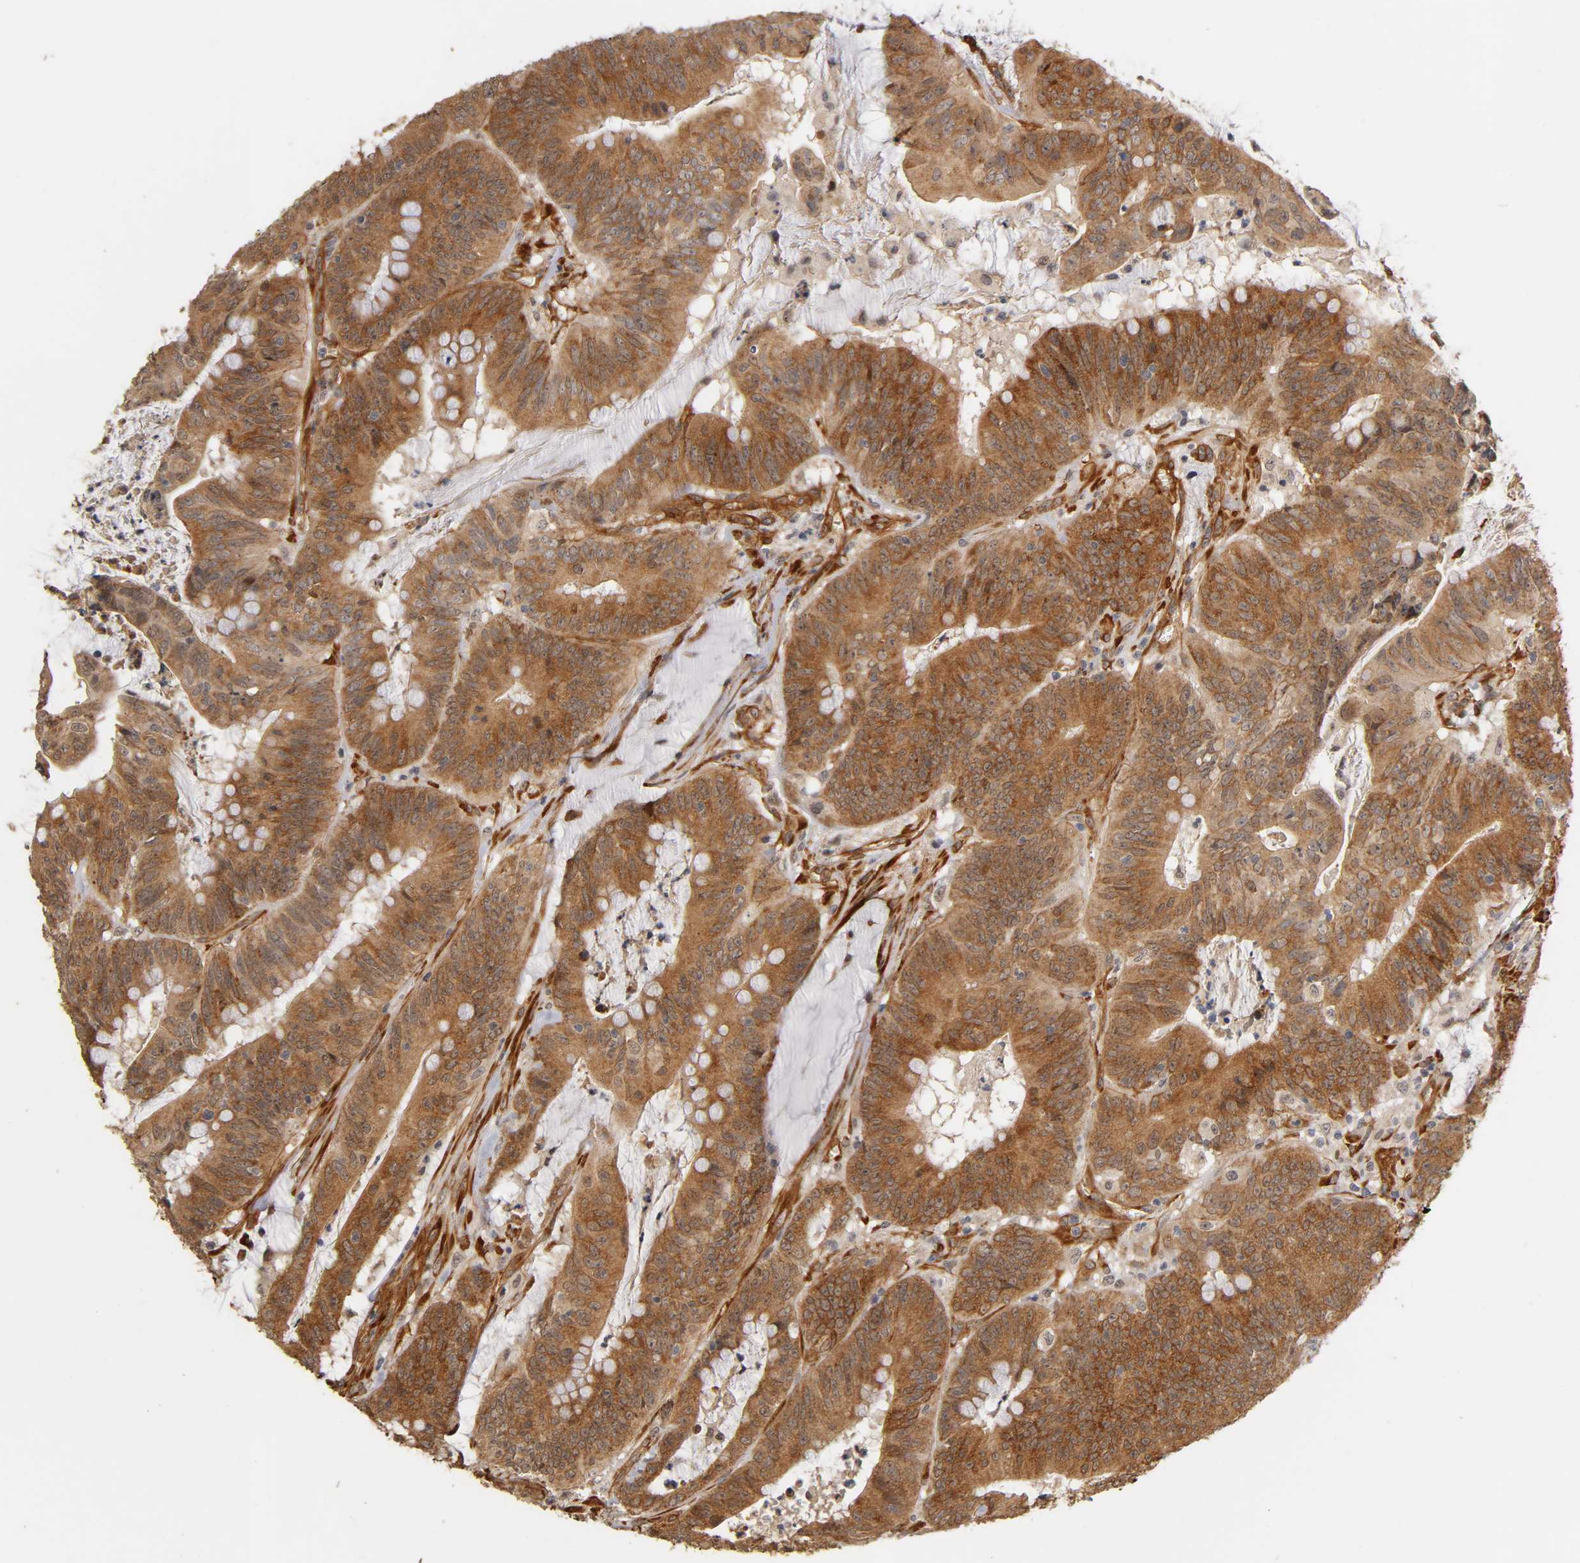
{"staining": {"intensity": "strong", "quantity": ">75%", "location": "cytoplasmic/membranous"}, "tissue": "colorectal cancer", "cell_type": "Tumor cells", "image_type": "cancer", "snomed": [{"axis": "morphology", "description": "Adenocarcinoma, NOS"}, {"axis": "topography", "description": "Colon"}], "caption": "Immunohistochemical staining of human colorectal cancer demonstrates strong cytoplasmic/membranous protein positivity in approximately >75% of tumor cells. The staining is performed using DAB (3,3'-diaminobenzidine) brown chromogen to label protein expression. The nuclei are counter-stained blue using hematoxylin.", "gene": "LAMB1", "patient": {"sex": "male", "age": 45}}